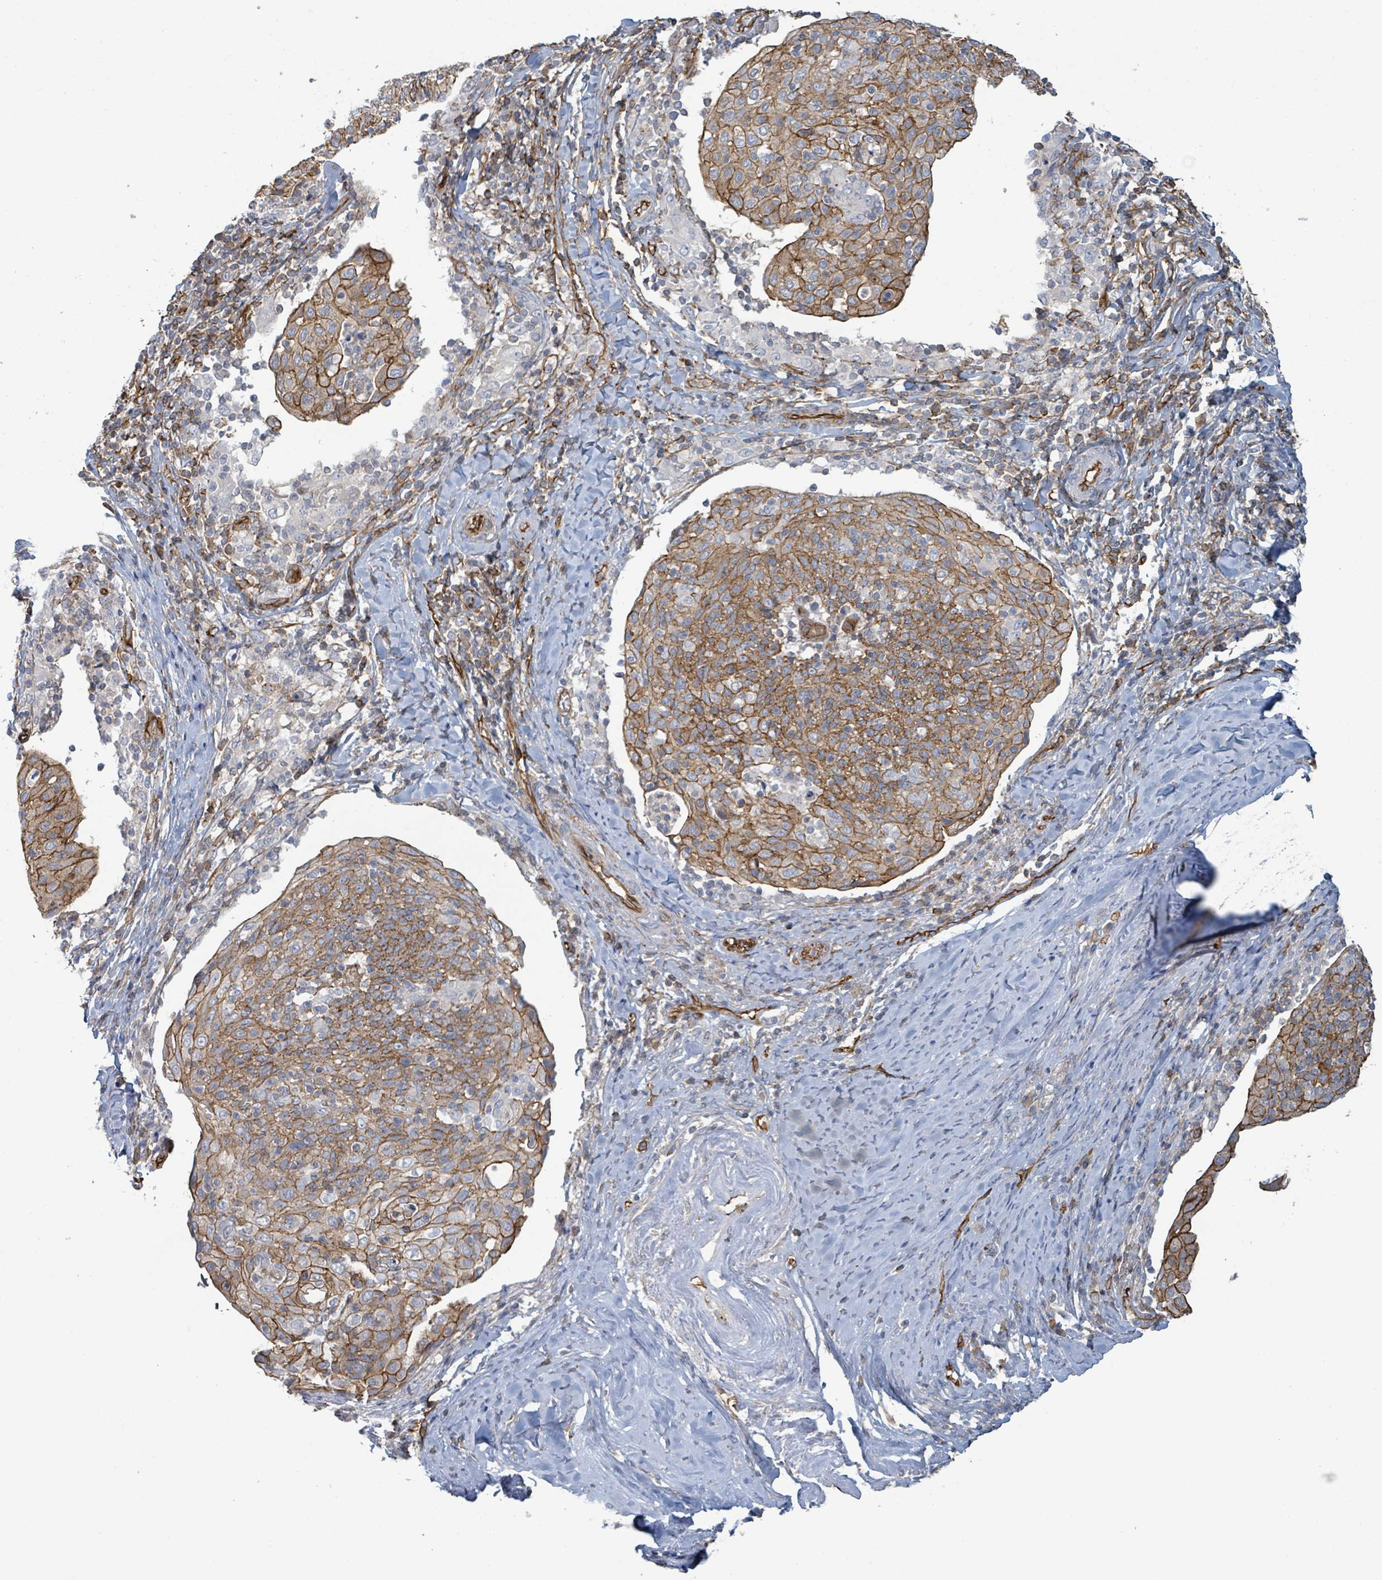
{"staining": {"intensity": "strong", "quantity": ">75%", "location": "cytoplasmic/membranous"}, "tissue": "cervical cancer", "cell_type": "Tumor cells", "image_type": "cancer", "snomed": [{"axis": "morphology", "description": "Squamous cell carcinoma, NOS"}, {"axis": "topography", "description": "Cervix"}], "caption": "Protein positivity by immunohistochemistry shows strong cytoplasmic/membranous expression in about >75% of tumor cells in cervical cancer (squamous cell carcinoma). The staining is performed using DAB brown chromogen to label protein expression. The nuclei are counter-stained blue using hematoxylin.", "gene": "LDOC1", "patient": {"sex": "female", "age": 52}}